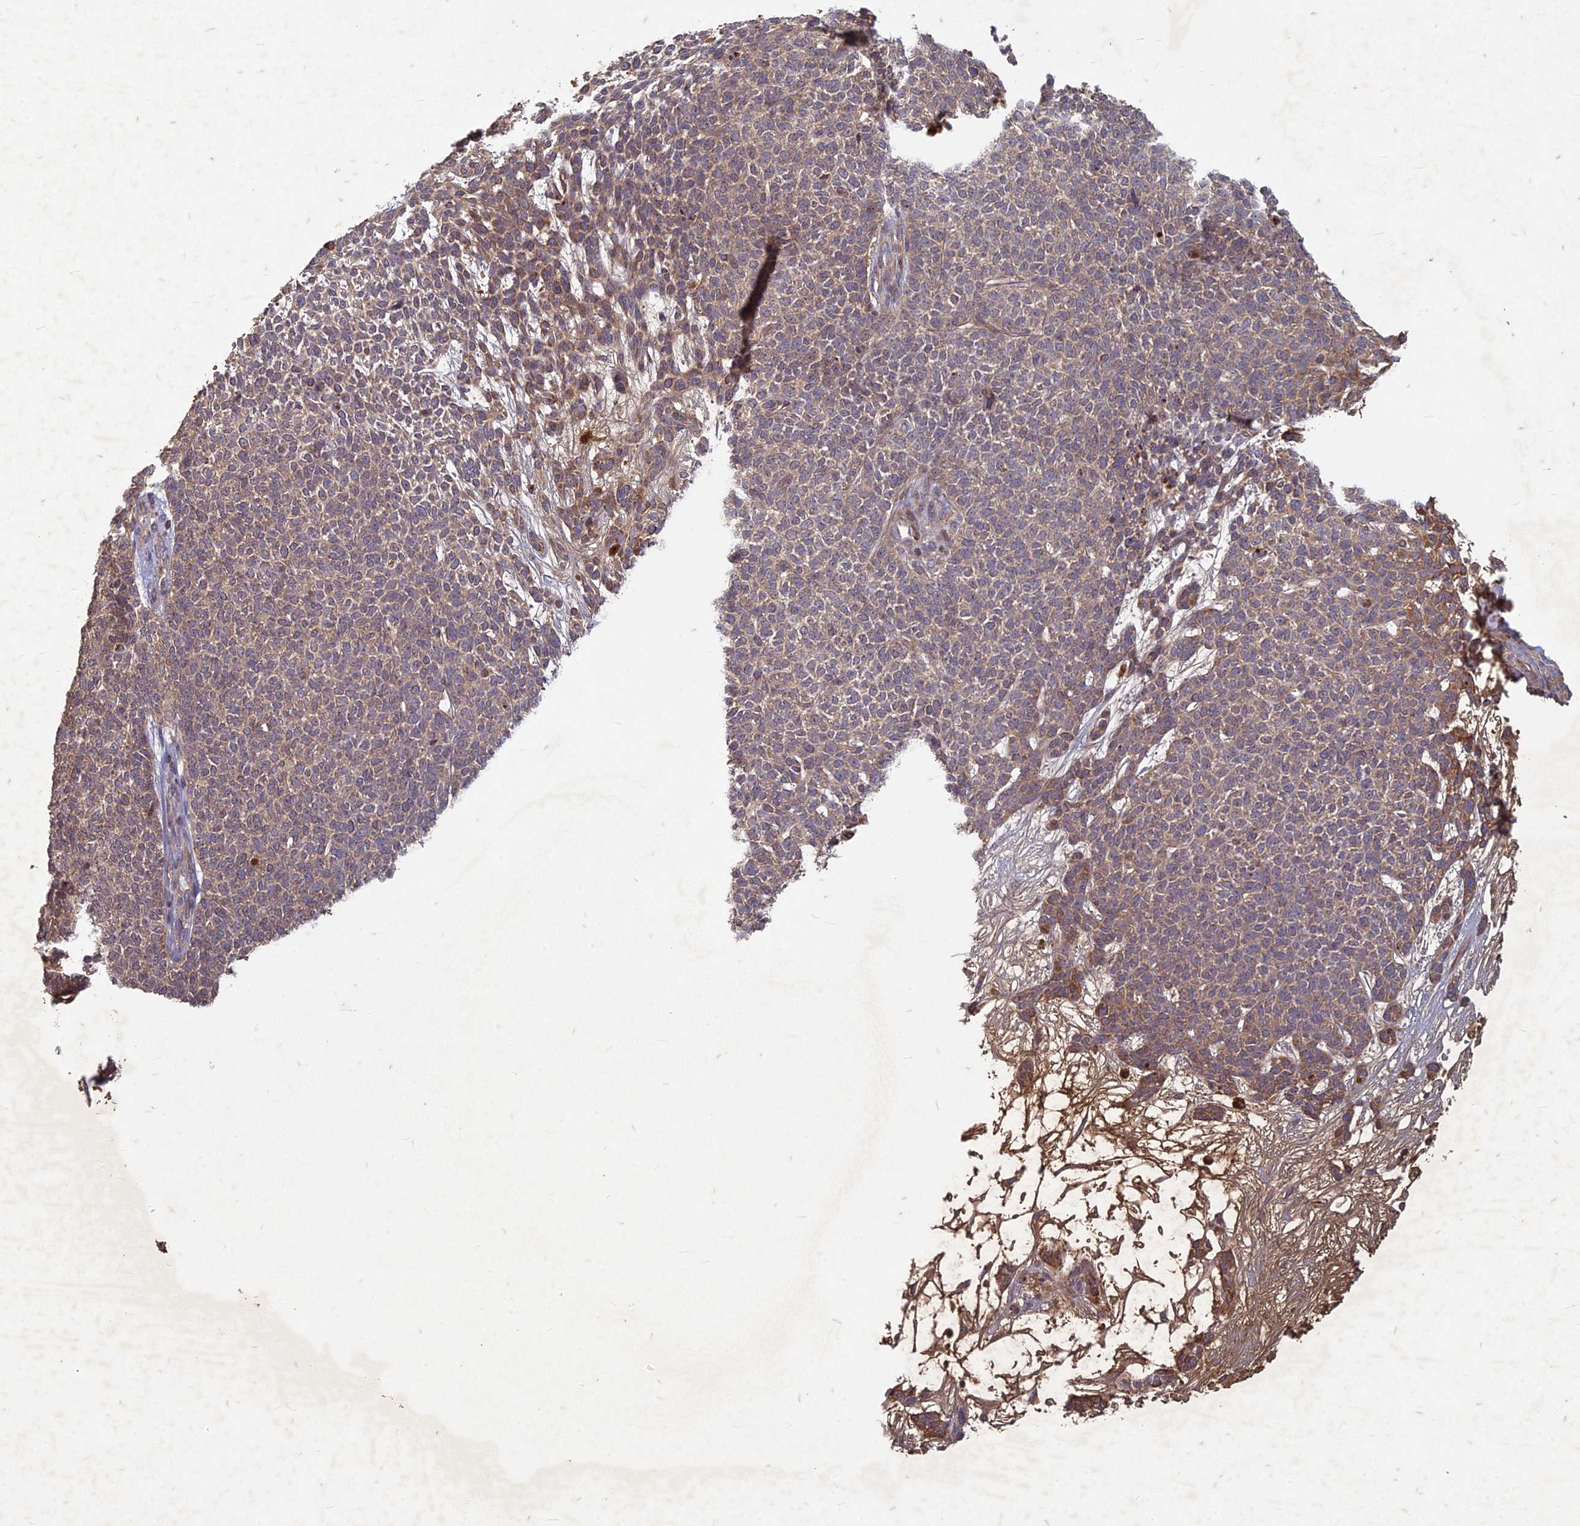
{"staining": {"intensity": "weak", "quantity": ">75%", "location": "cytoplasmic/membranous"}, "tissue": "skin cancer", "cell_type": "Tumor cells", "image_type": "cancer", "snomed": [{"axis": "morphology", "description": "Basal cell carcinoma"}, {"axis": "topography", "description": "Skin"}], "caption": "Skin cancer (basal cell carcinoma) stained for a protein demonstrates weak cytoplasmic/membranous positivity in tumor cells.", "gene": "TCF25", "patient": {"sex": "female", "age": 84}}